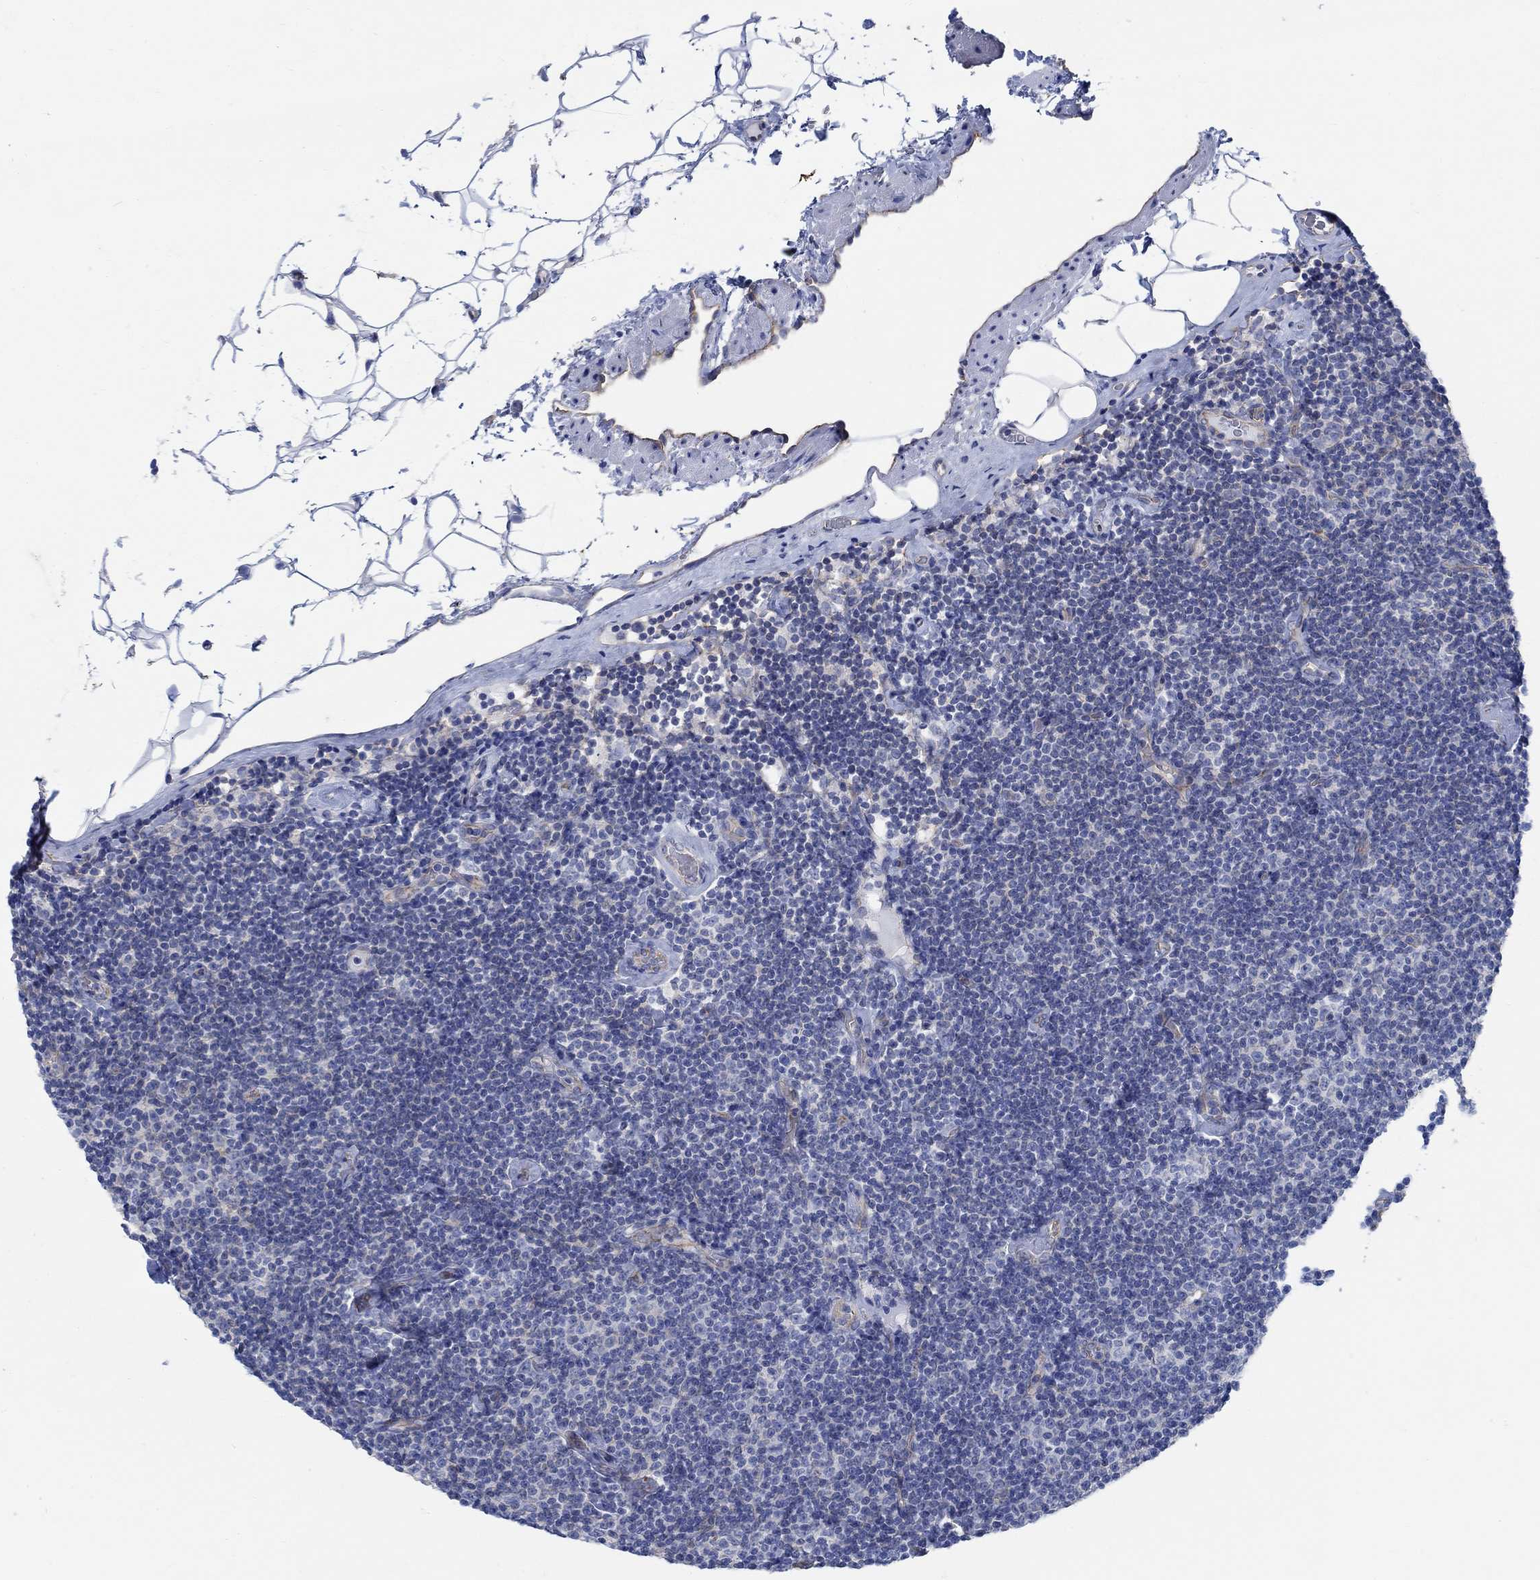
{"staining": {"intensity": "negative", "quantity": "none", "location": "none"}, "tissue": "lymphoma", "cell_type": "Tumor cells", "image_type": "cancer", "snomed": [{"axis": "morphology", "description": "Malignant lymphoma, non-Hodgkin's type, Low grade"}, {"axis": "topography", "description": "Lymph node"}], "caption": "Human malignant lymphoma, non-Hodgkin's type (low-grade) stained for a protein using immunohistochemistry (IHC) demonstrates no staining in tumor cells.", "gene": "TMEM198", "patient": {"sex": "male", "age": 81}}